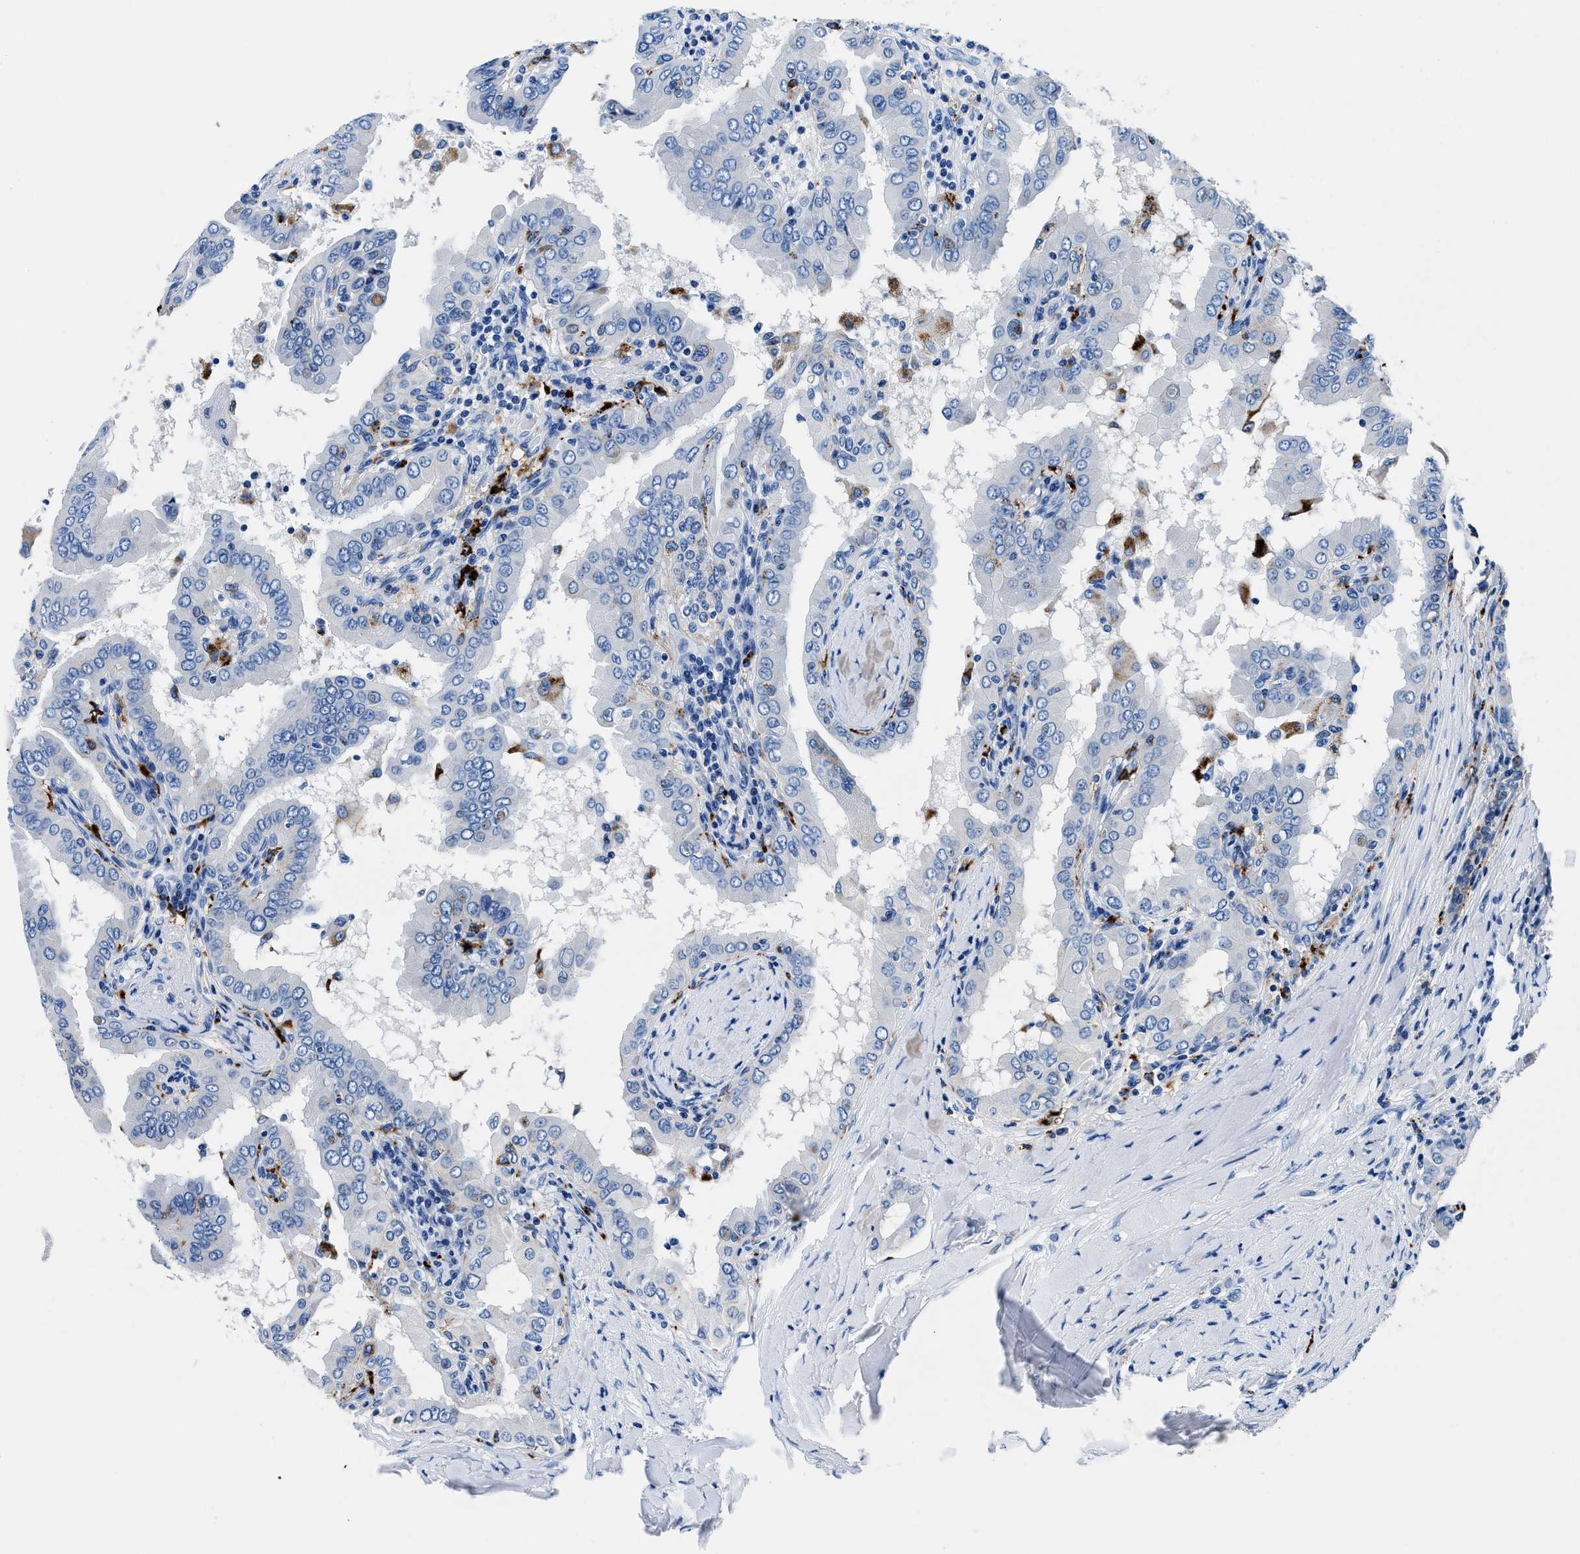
{"staining": {"intensity": "negative", "quantity": "none", "location": "none"}, "tissue": "thyroid cancer", "cell_type": "Tumor cells", "image_type": "cancer", "snomed": [{"axis": "morphology", "description": "Papillary adenocarcinoma, NOS"}, {"axis": "topography", "description": "Thyroid gland"}], "caption": "Thyroid cancer (papillary adenocarcinoma) was stained to show a protein in brown. There is no significant staining in tumor cells. (DAB (3,3'-diaminobenzidine) IHC with hematoxylin counter stain).", "gene": "OR14K1", "patient": {"sex": "male", "age": 33}}